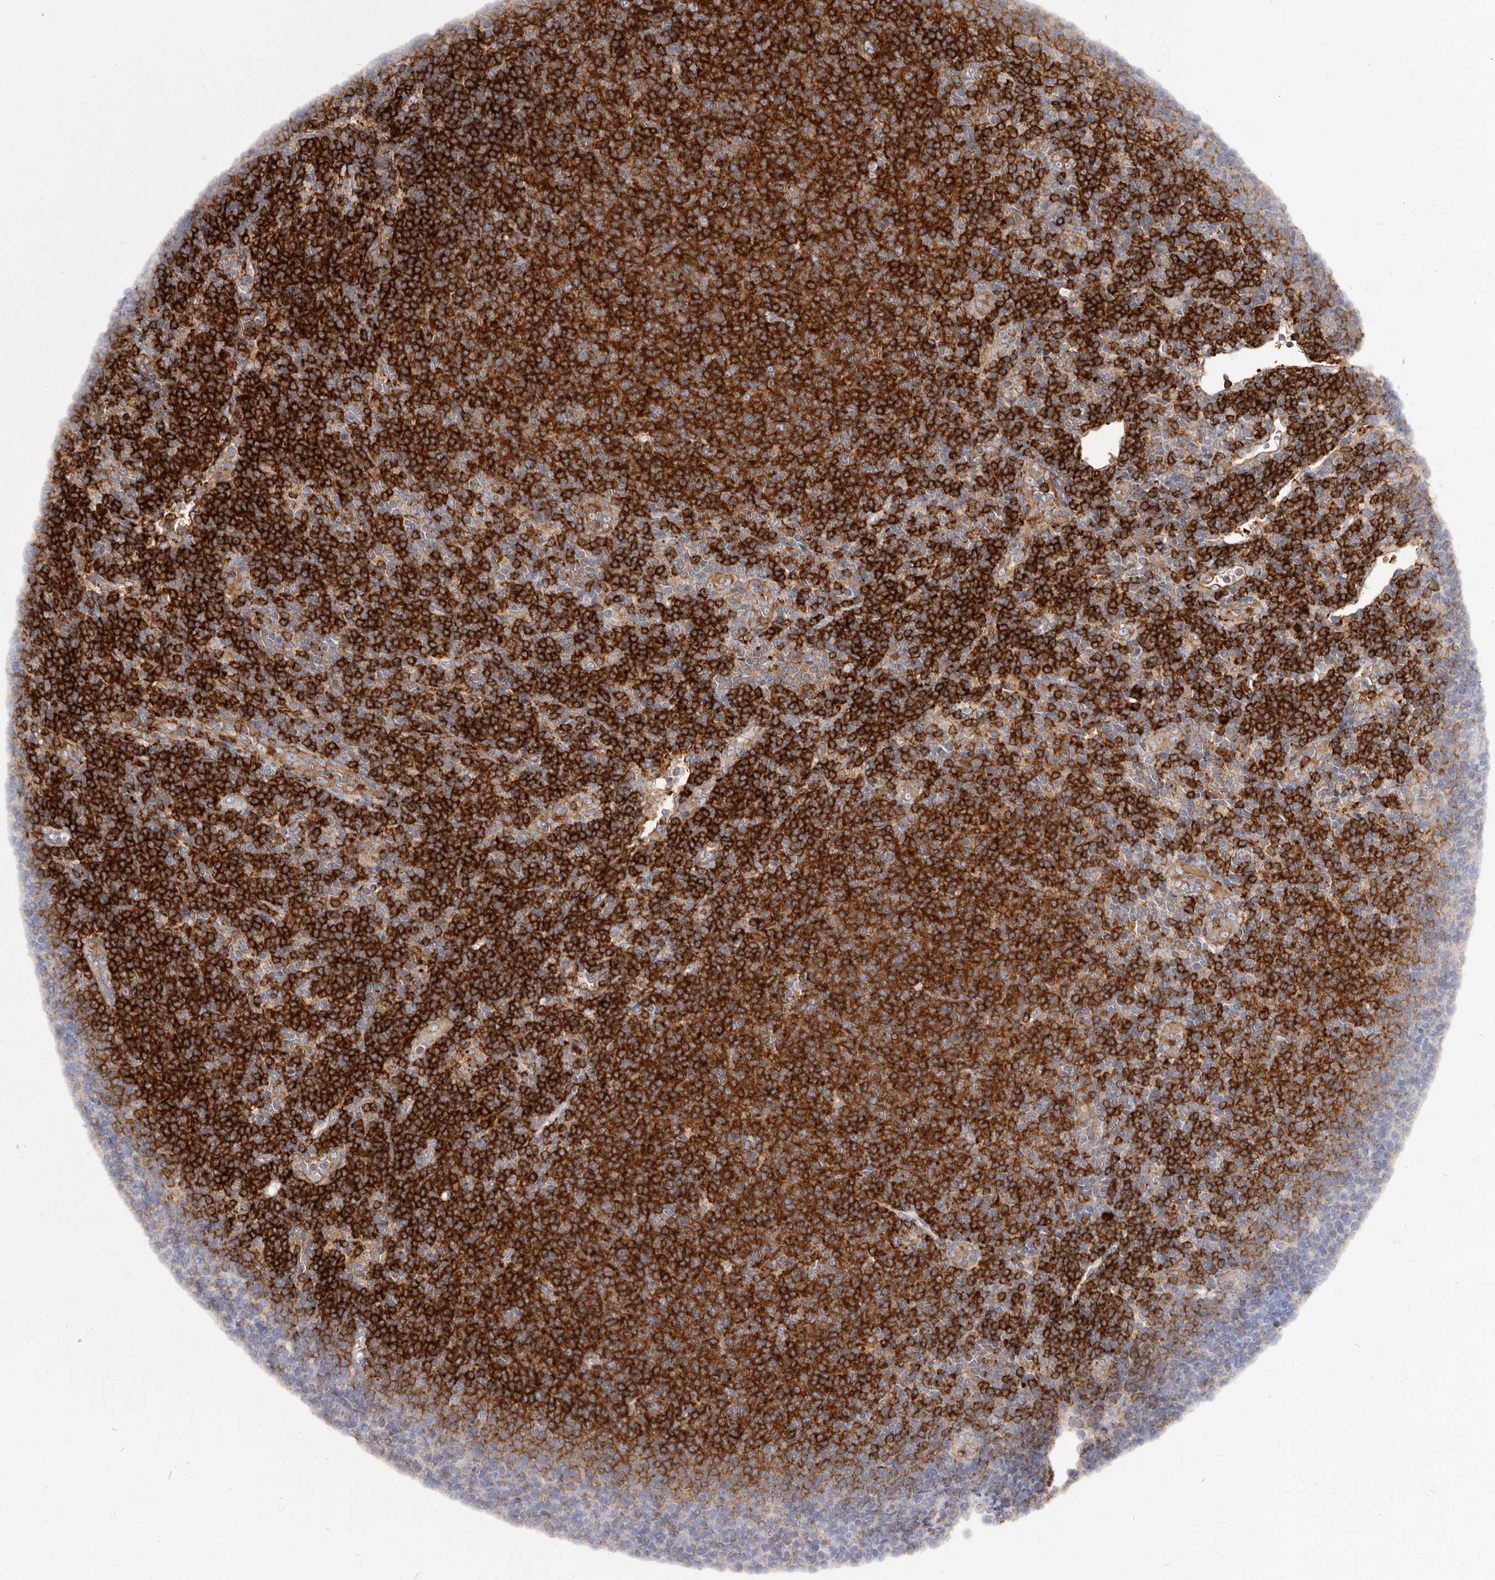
{"staining": {"intensity": "strong", "quantity": ">75%", "location": "cytoplasmic/membranous"}, "tissue": "lymphoma", "cell_type": "Tumor cells", "image_type": "cancer", "snomed": [{"axis": "morphology", "description": "Malignant lymphoma, non-Hodgkin's type, Low grade"}, {"axis": "topography", "description": "Lymph node"}], "caption": "Immunohistochemistry of malignant lymphoma, non-Hodgkin's type (low-grade) exhibits high levels of strong cytoplasmic/membranous positivity in approximately >75% of tumor cells.", "gene": "TPD52", "patient": {"sex": "male", "age": 66}}